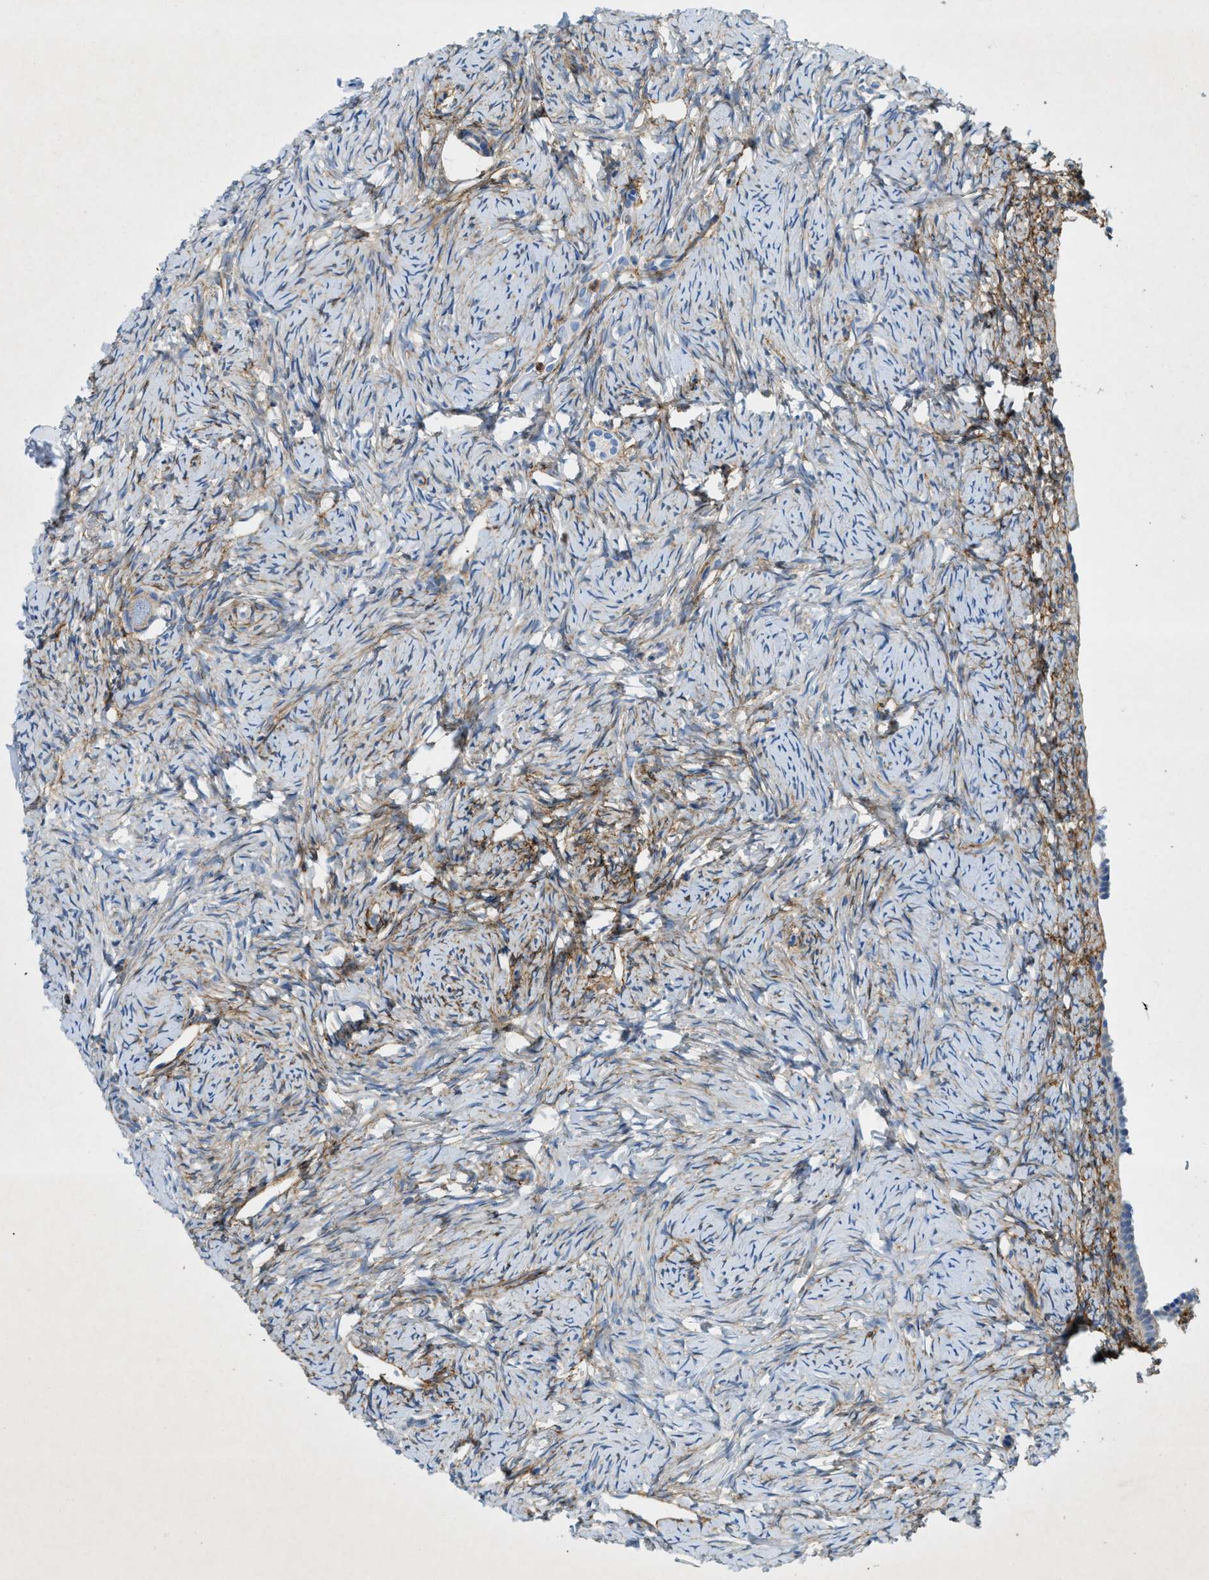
{"staining": {"intensity": "weak", "quantity": "<25%", "location": "cytoplasmic/membranous"}, "tissue": "ovary", "cell_type": "Follicle cells", "image_type": "normal", "snomed": [{"axis": "morphology", "description": "Normal tissue, NOS"}, {"axis": "topography", "description": "Ovary"}], "caption": "A high-resolution histopathology image shows IHC staining of unremarkable ovary, which demonstrates no significant expression in follicle cells. (Stains: DAB (3,3'-diaminobenzidine) immunohistochemistry (IHC) with hematoxylin counter stain, Microscopy: brightfield microscopy at high magnification).", "gene": "ZDHHC13", "patient": {"sex": "female", "age": 33}}